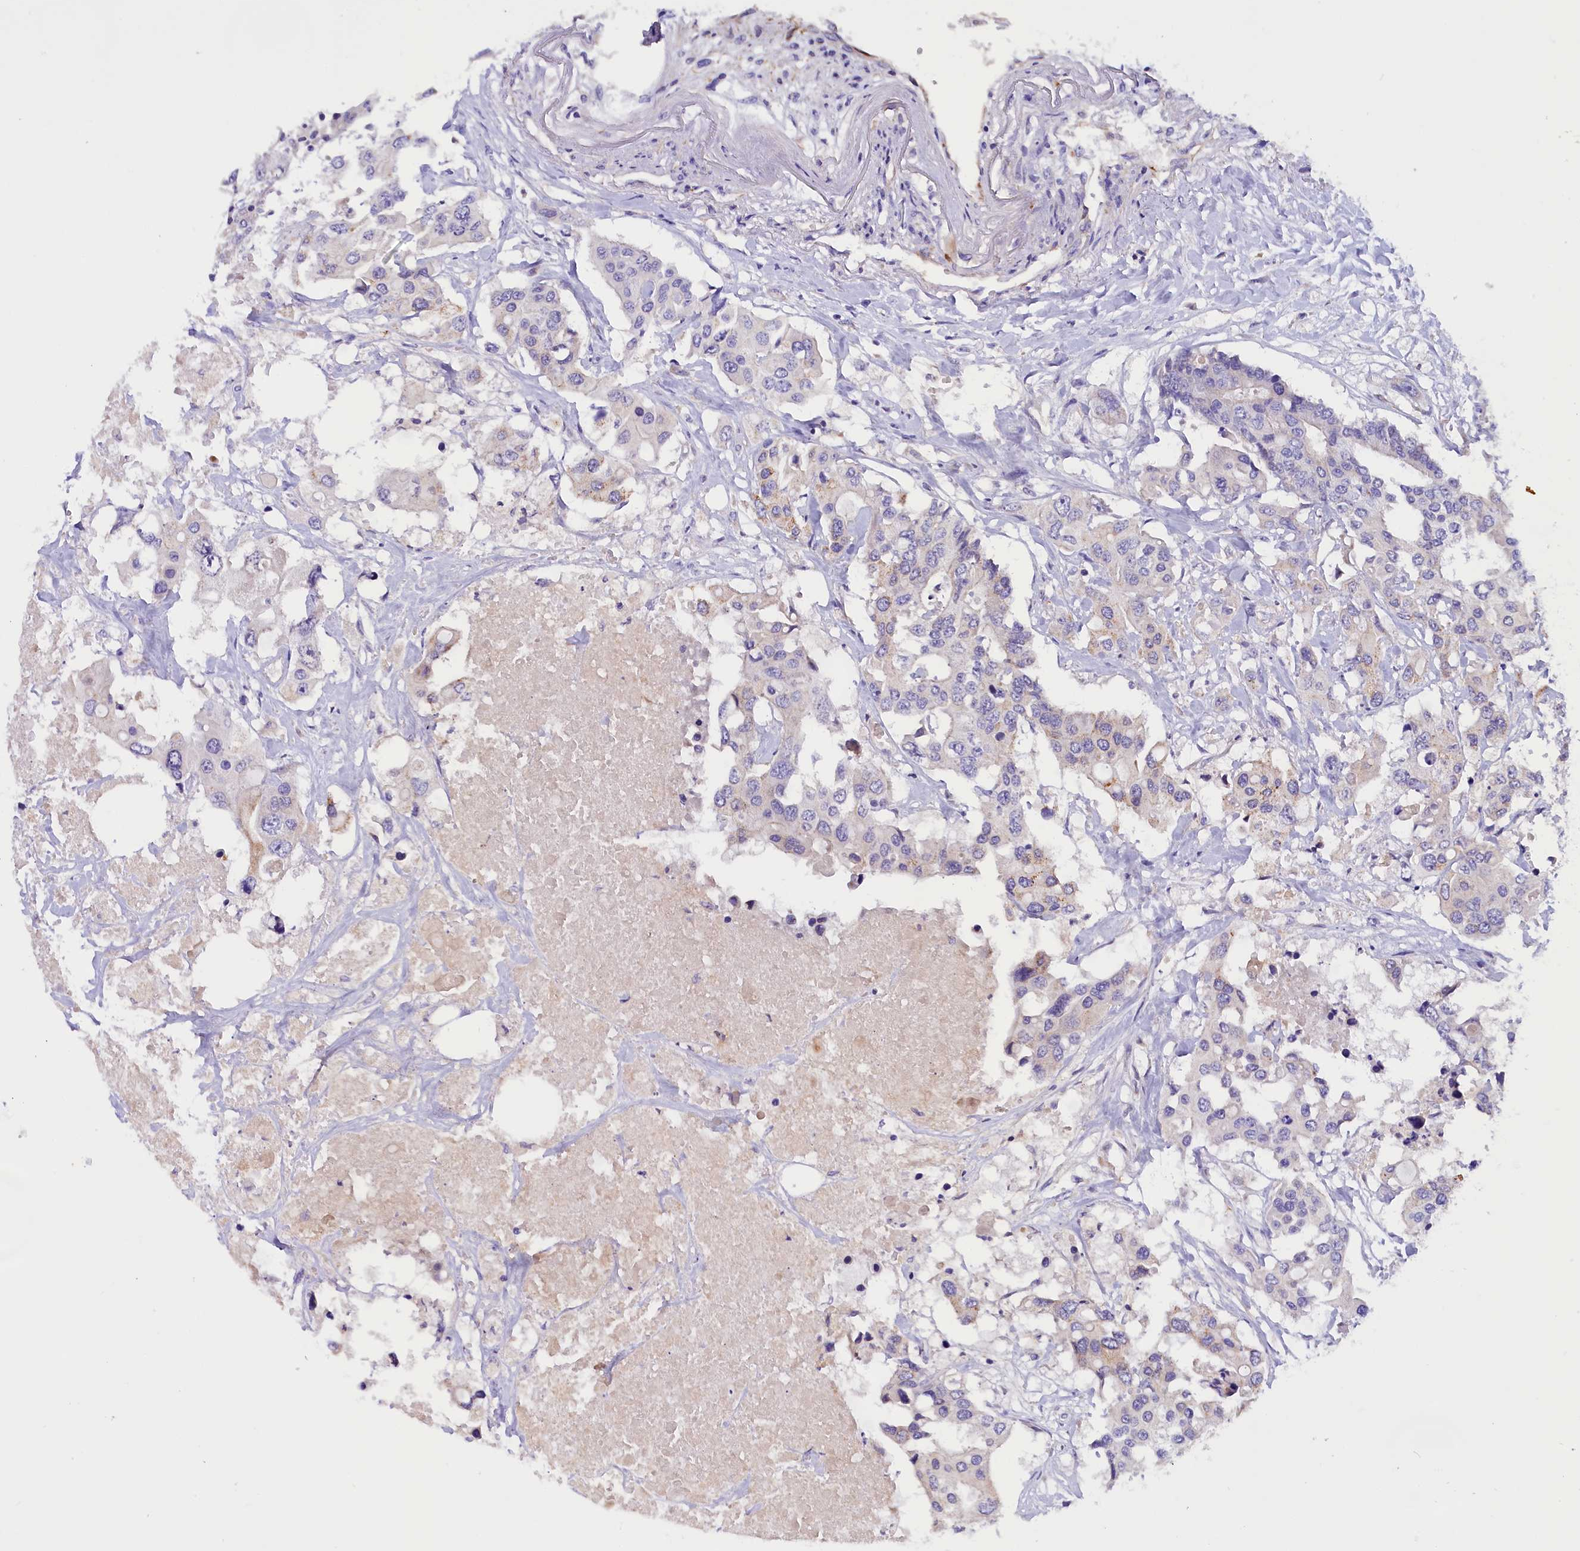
{"staining": {"intensity": "negative", "quantity": "none", "location": "none"}, "tissue": "colorectal cancer", "cell_type": "Tumor cells", "image_type": "cancer", "snomed": [{"axis": "morphology", "description": "Adenocarcinoma, NOS"}, {"axis": "topography", "description": "Colon"}], "caption": "Colorectal adenocarcinoma was stained to show a protein in brown. There is no significant positivity in tumor cells.", "gene": "CCDC32", "patient": {"sex": "male", "age": 77}}